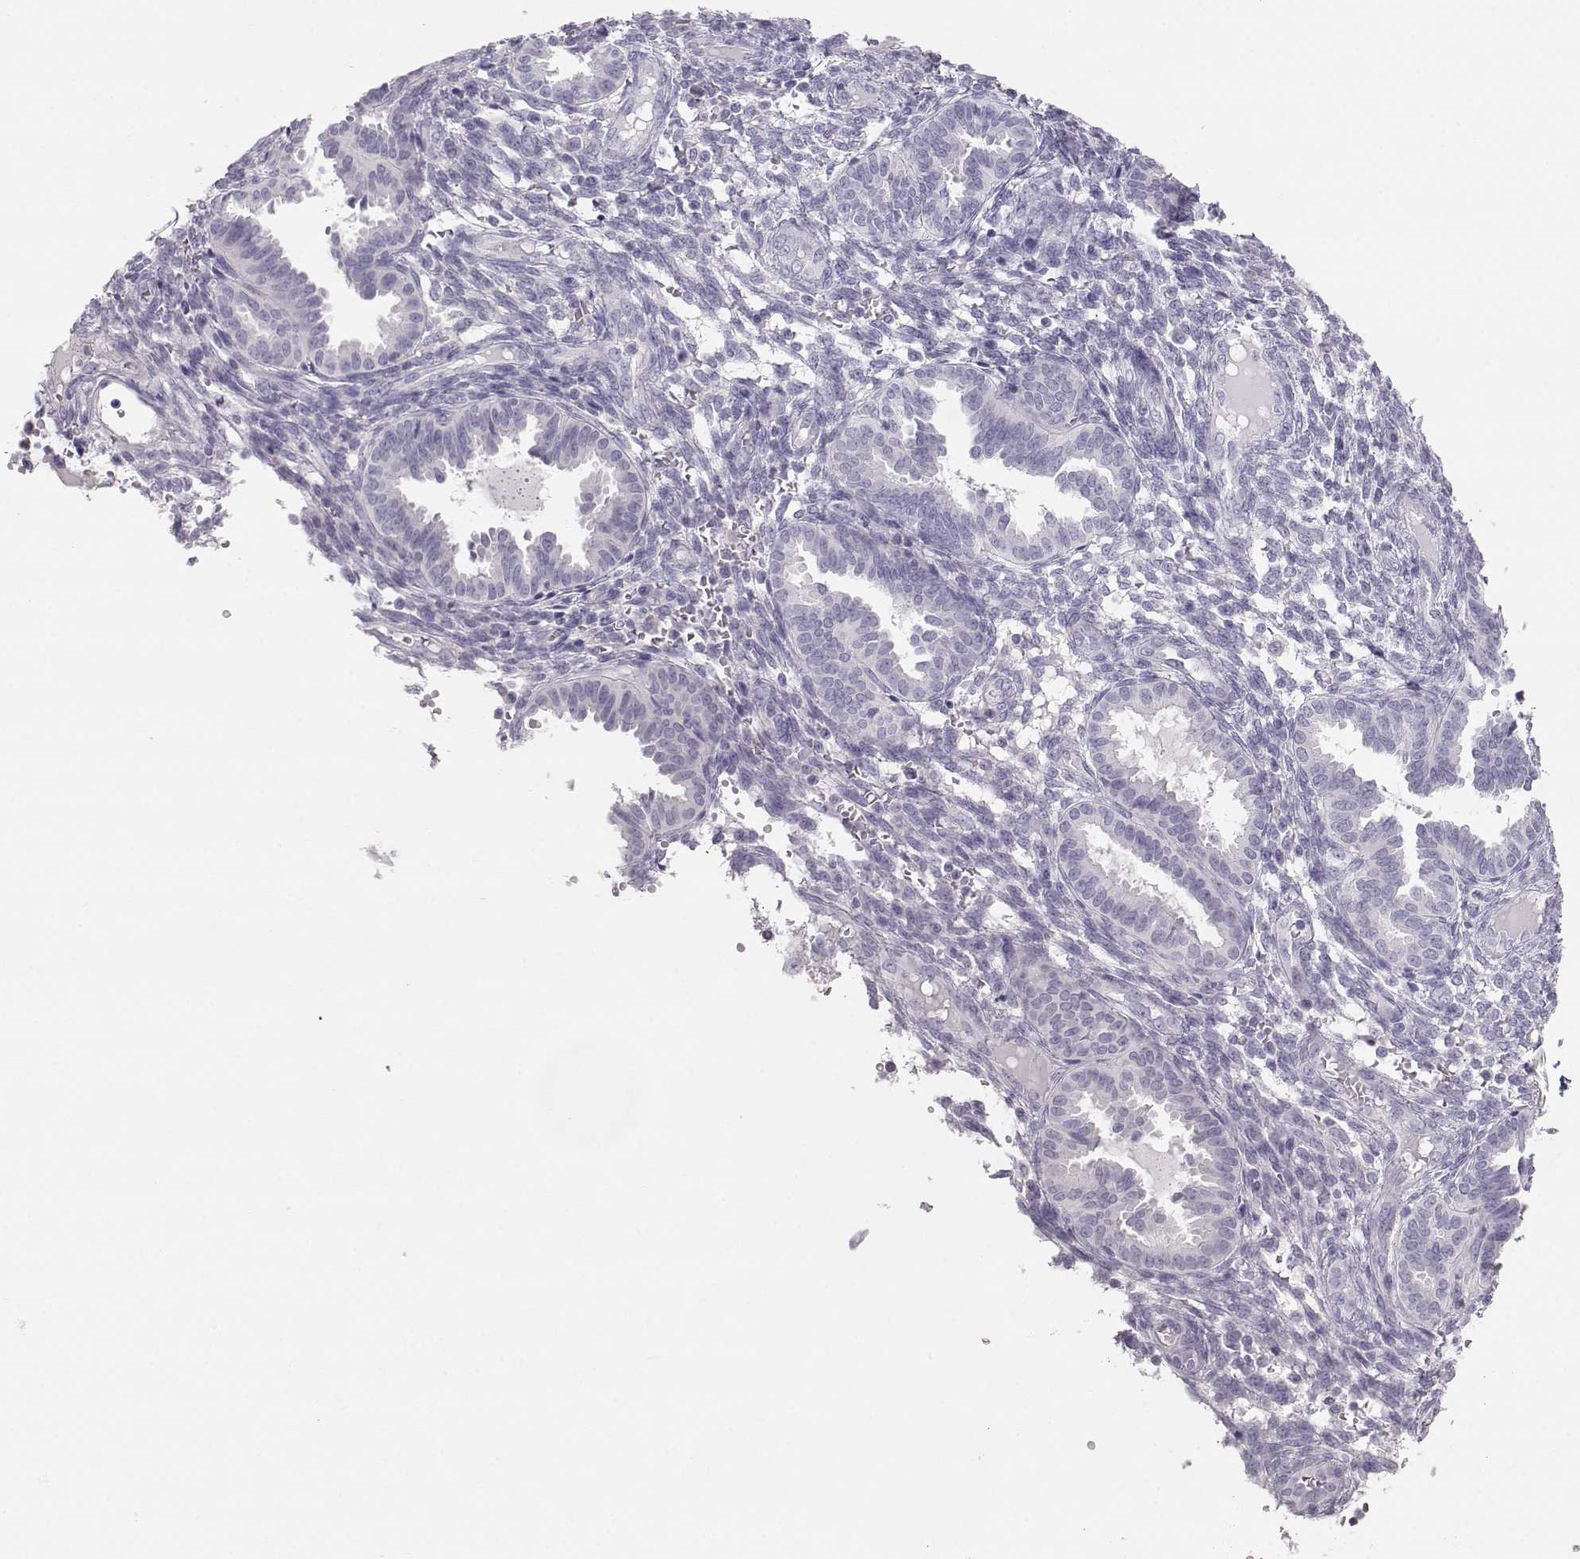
{"staining": {"intensity": "negative", "quantity": "none", "location": "none"}, "tissue": "endometrium", "cell_type": "Cells in endometrial stroma", "image_type": "normal", "snomed": [{"axis": "morphology", "description": "Normal tissue, NOS"}, {"axis": "topography", "description": "Endometrium"}], "caption": "Image shows no protein staining in cells in endometrial stroma of benign endometrium.", "gene": "LEPR", "patient": {"sex": "female", "age": 42}}